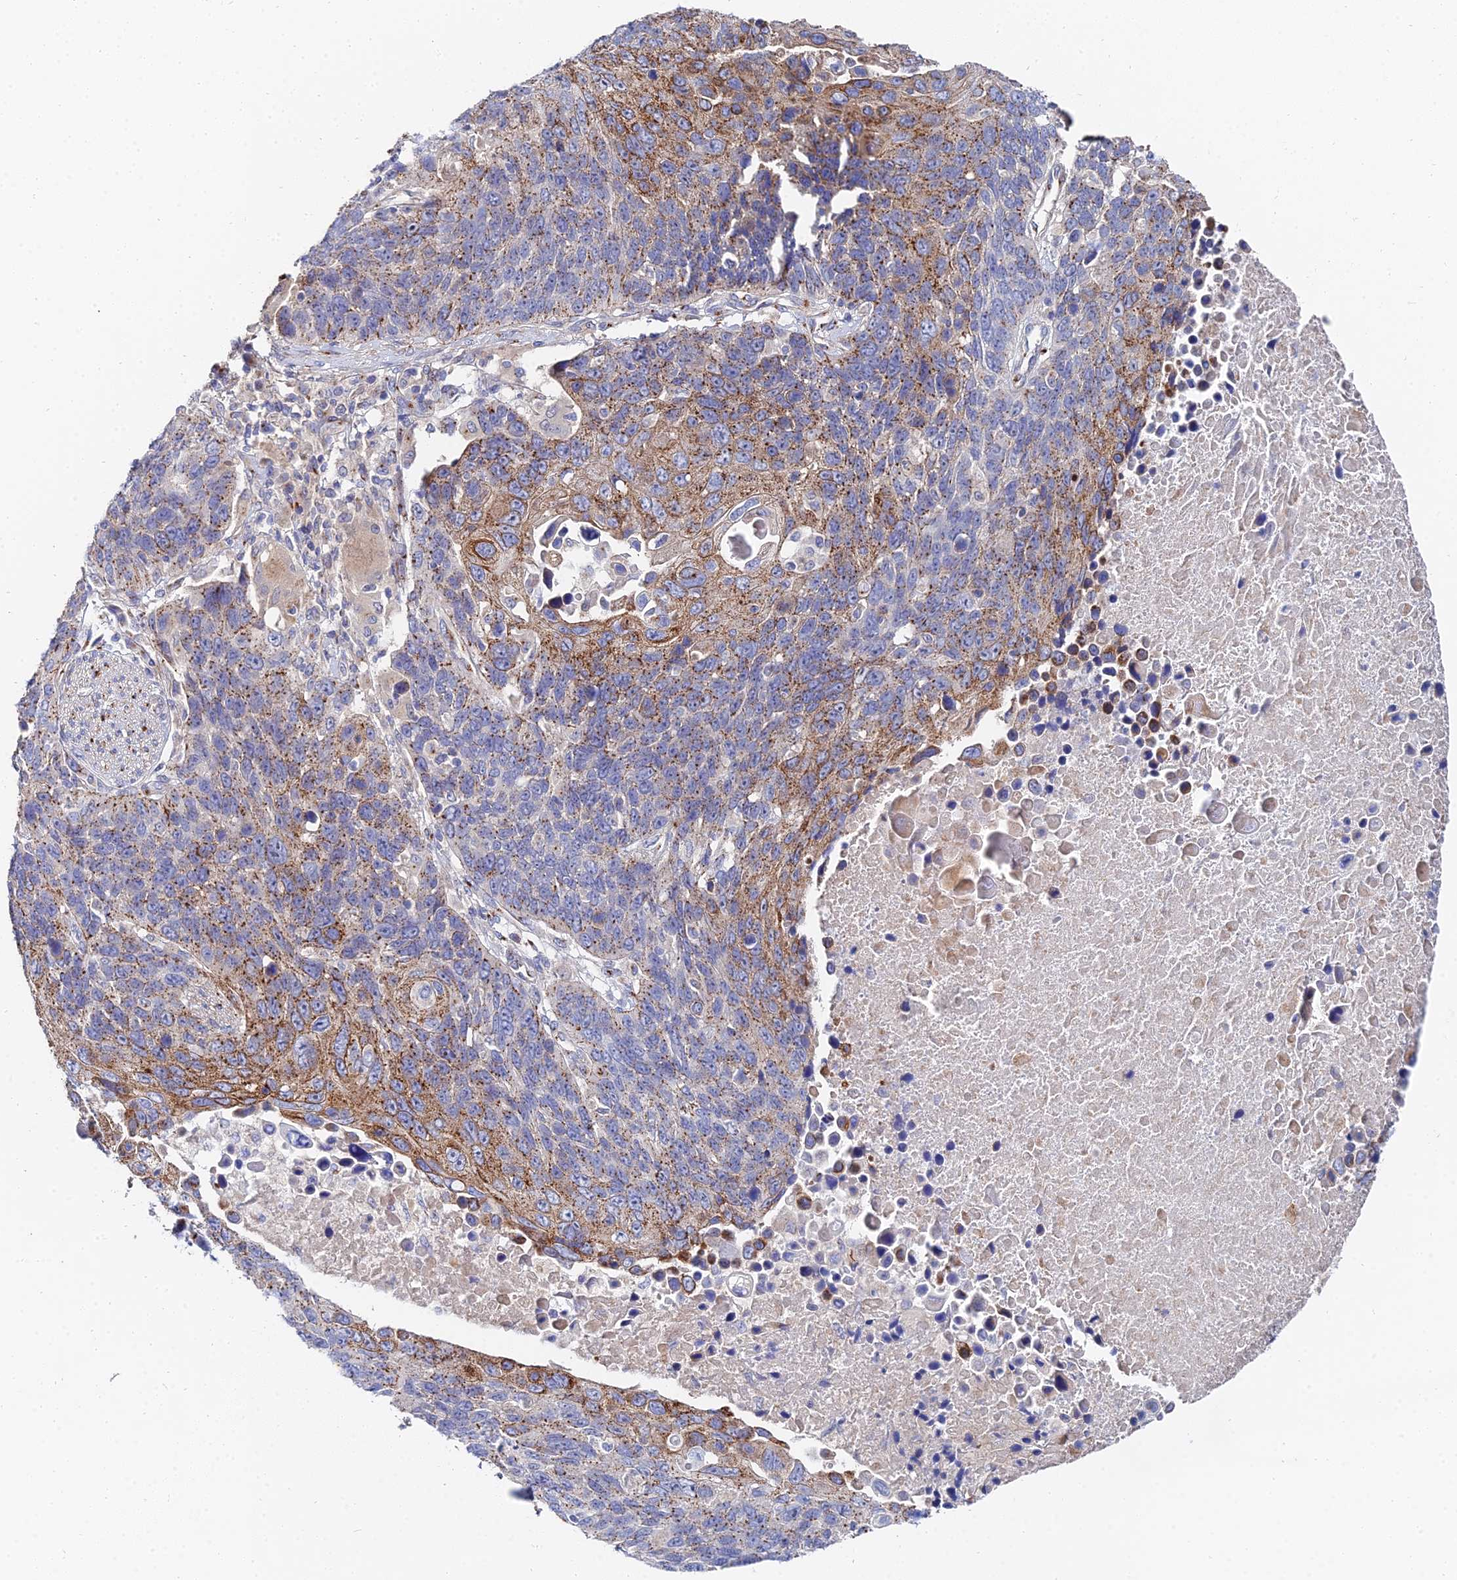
{"staining": {"intensity": "moderate", "quantity": "25%-75%", "location": "cytoplasmic/membranous"}, "tissue": "lung cancer", "cell_type": "Tumor cells", "image_type": "cancer", "snomed": [{"axis": "morphology", "description": "Normal tissue, NOS"}, {"axis": "morphology", "description": "Squamous cell carcinoma, NOS"}, {"axis": "topography", "description": "Lymph node"}, {"axis": "topography", "description": "Lung"}], "caption": "A micrograph of squamous cell carcinoma (lung) stained for a protein shows moderate cytoplasmic/membranous brown staining in tumor cells.", "gene": "BORCS8", "patient": {"sex": "male", "age": 66}}